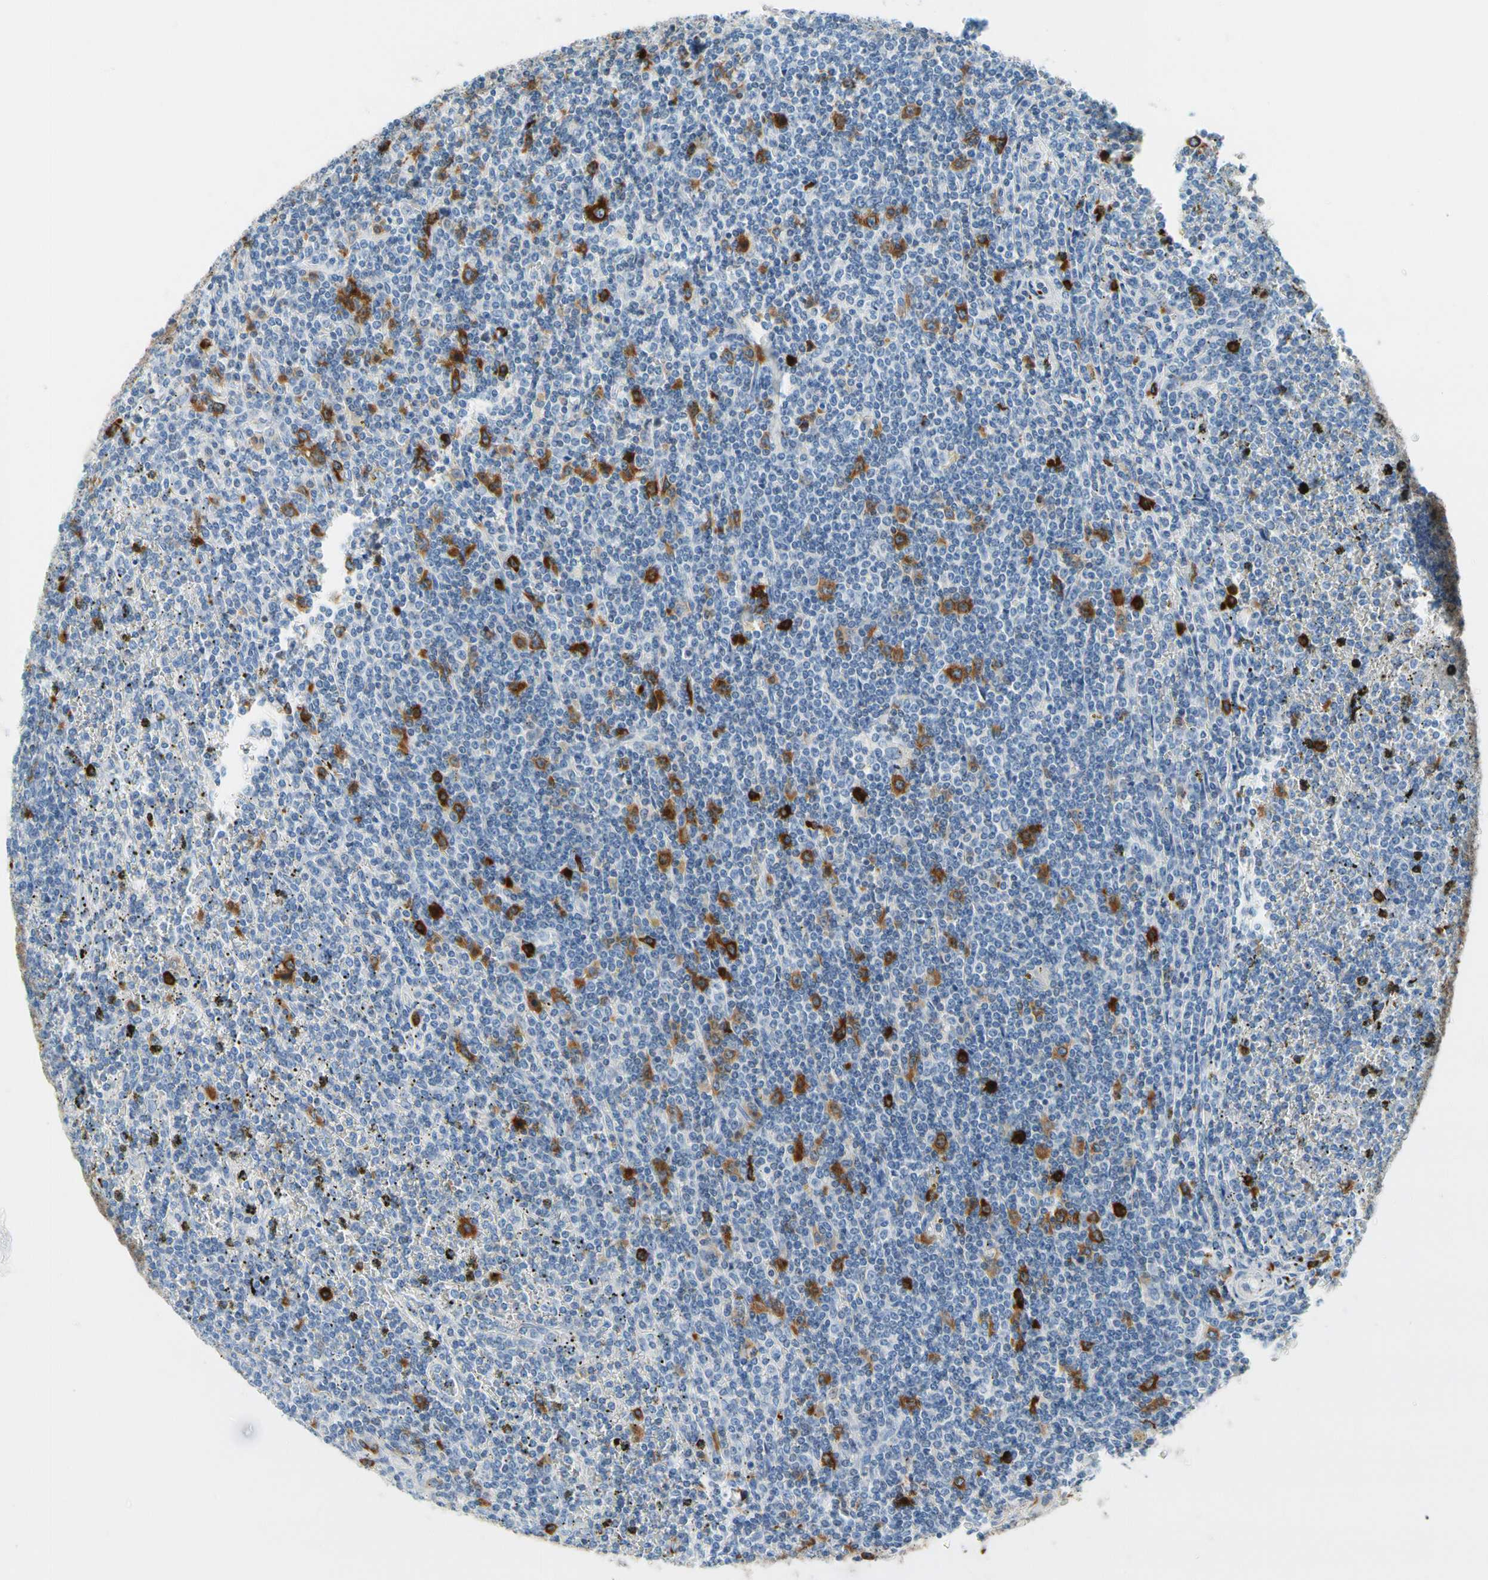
{"staining": {"intensity": "moderate", "quantity": "<25%", "location": "cytoplasmic/membranous"}, "tissue": "lymphoma", "cell_type": "Tumor cells", "image_type": "cancer", "snomed": [{"axis": "morphology", "description": "Malignant lymphoma, non-Hodgkin's type, Low grade"}, {"axis": "topography", "description": "Spleen"}], "caption": "Lymphoma stained with a protein marker exhibits moderate staining in tumor cells.", "gene": "TACC3", "patient": {"sex": "female", "age": 19}}